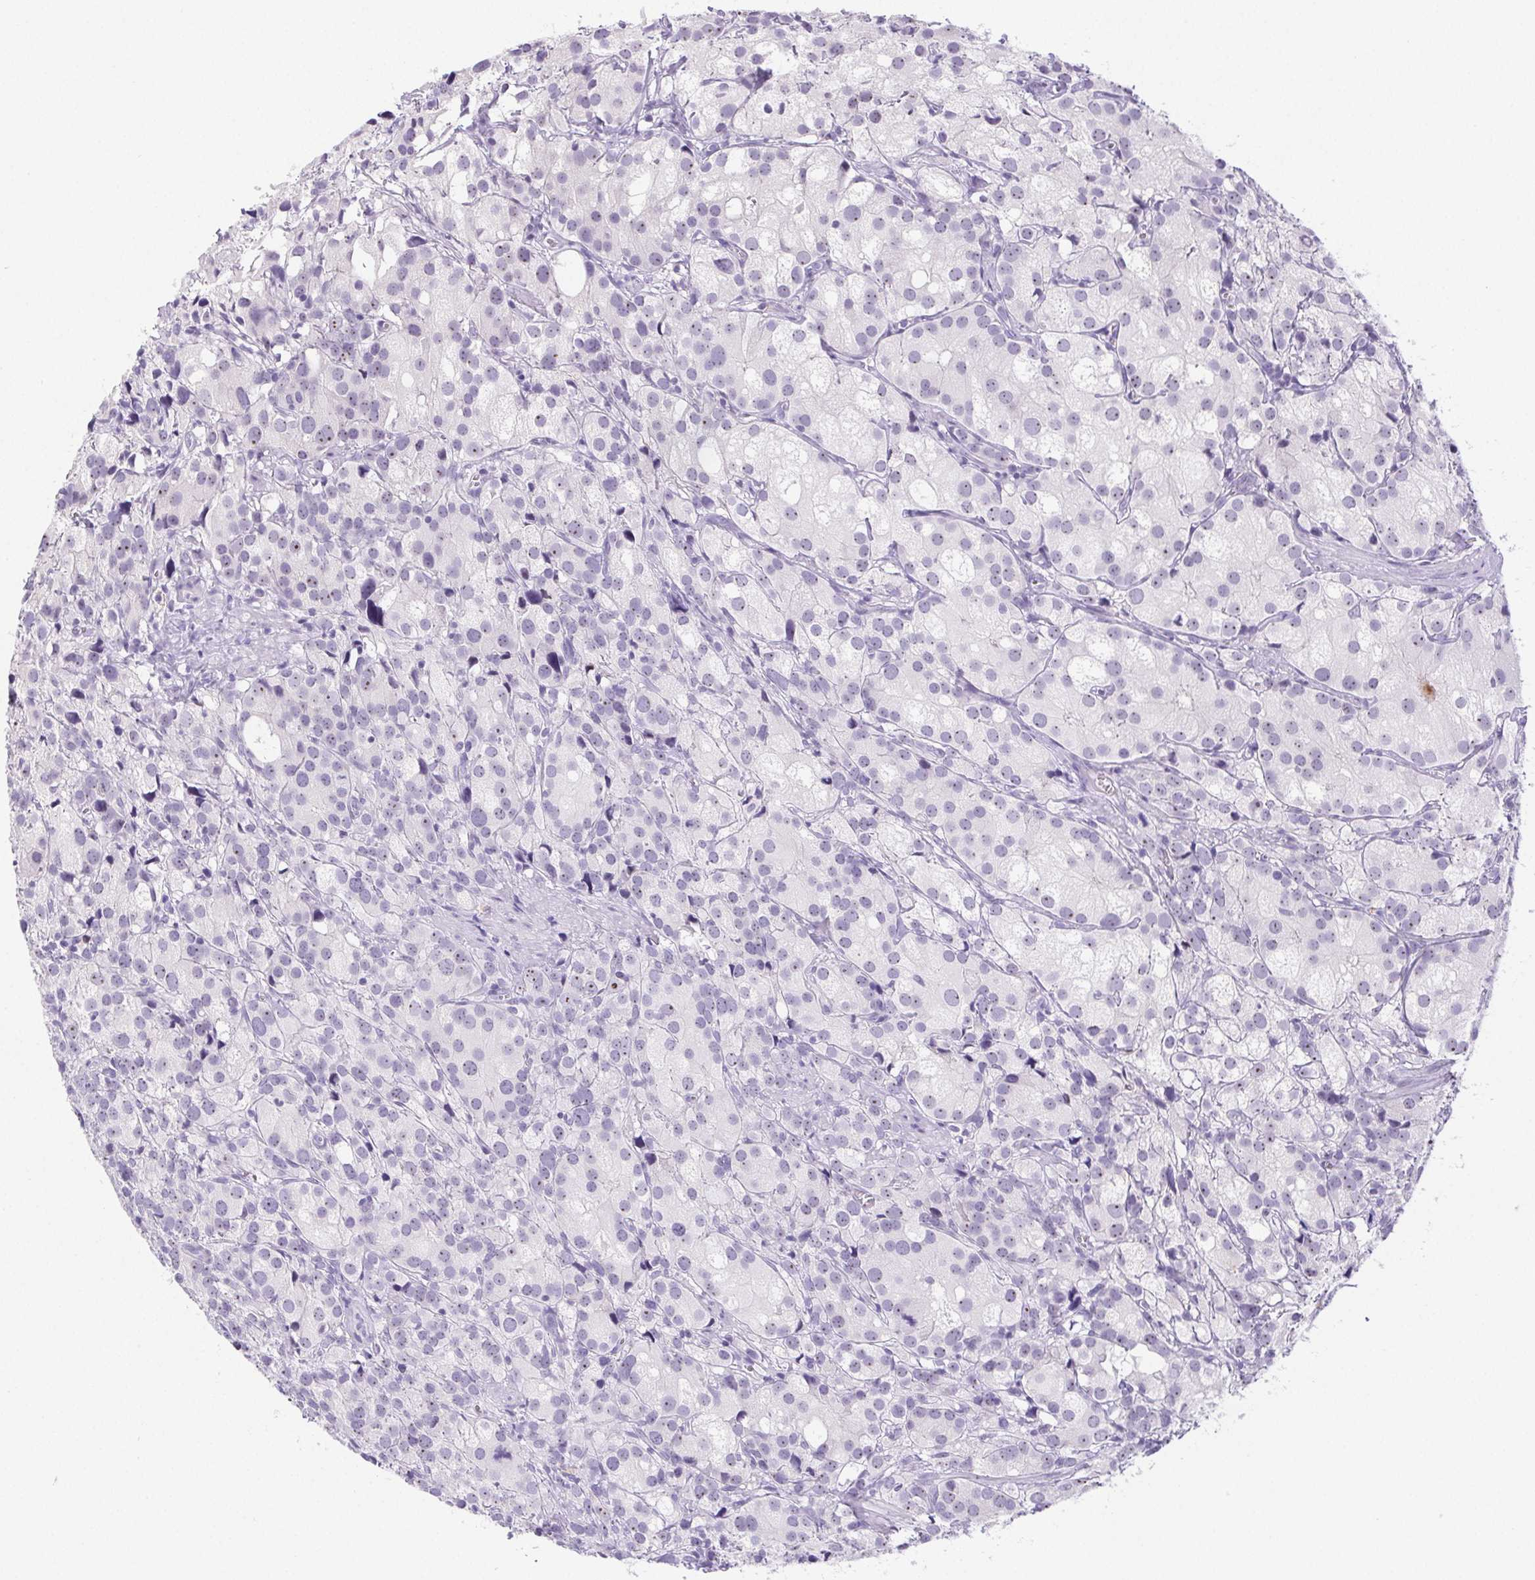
{"staining": {"intensity": "negative", "quantity": "none", "location": "none"}, "tissue": "prostate cancer", "cell_type": "Tumor cells", "image_type": "cancer", "snomed": [{"axis": "morphology", "description": "Adenocarcinoma, High grade"}, {"axis": "topography", "description": "Prostate"}], "caption": "Tumor cells show no significant staining in prostate high-grade adenocarcinoma.", "gene": "ST8SIA3", "patient": {"sex": "male", "age": 86}}